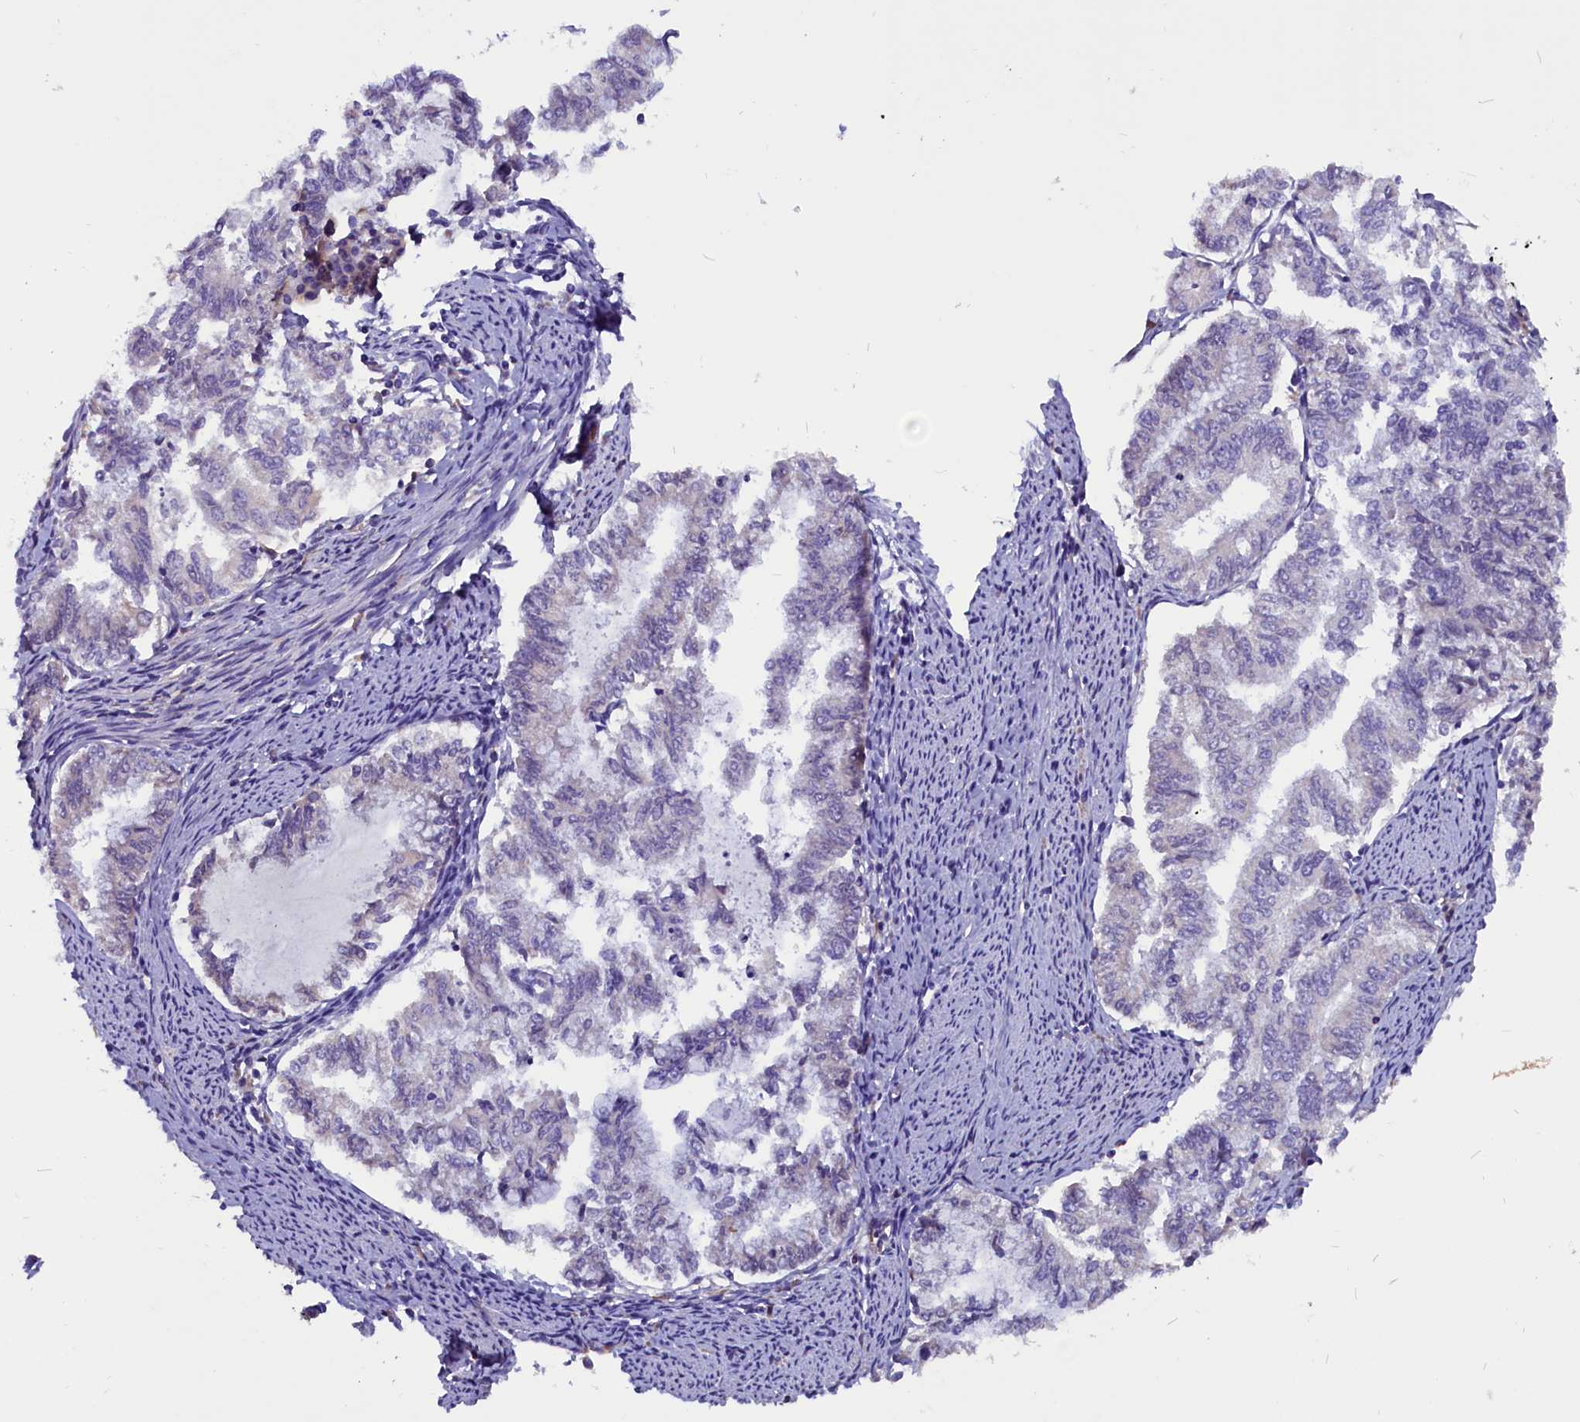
{"staining": {"intensity": "negative", "quantity": "none", "location": "none"}, "tissue": "endometrial cancer", "cell_type": "Tumor cells", "image_type": "cancer", "snomed": [{"axis": "morphology", "description": "Adenocarcinoma, NOS"}, {"axis": "topography", "description": "Endometrium"}], "caption": "An immunohistochemistry (IHC) photomicrograph of endometrial cancer (adenocarcinoma) is shown. There is no staining in tumor cells of endometrial cancer (adenocarcinoma).", "gene": "CCBE1", "patient": {"sex": "female", "age": 79}}